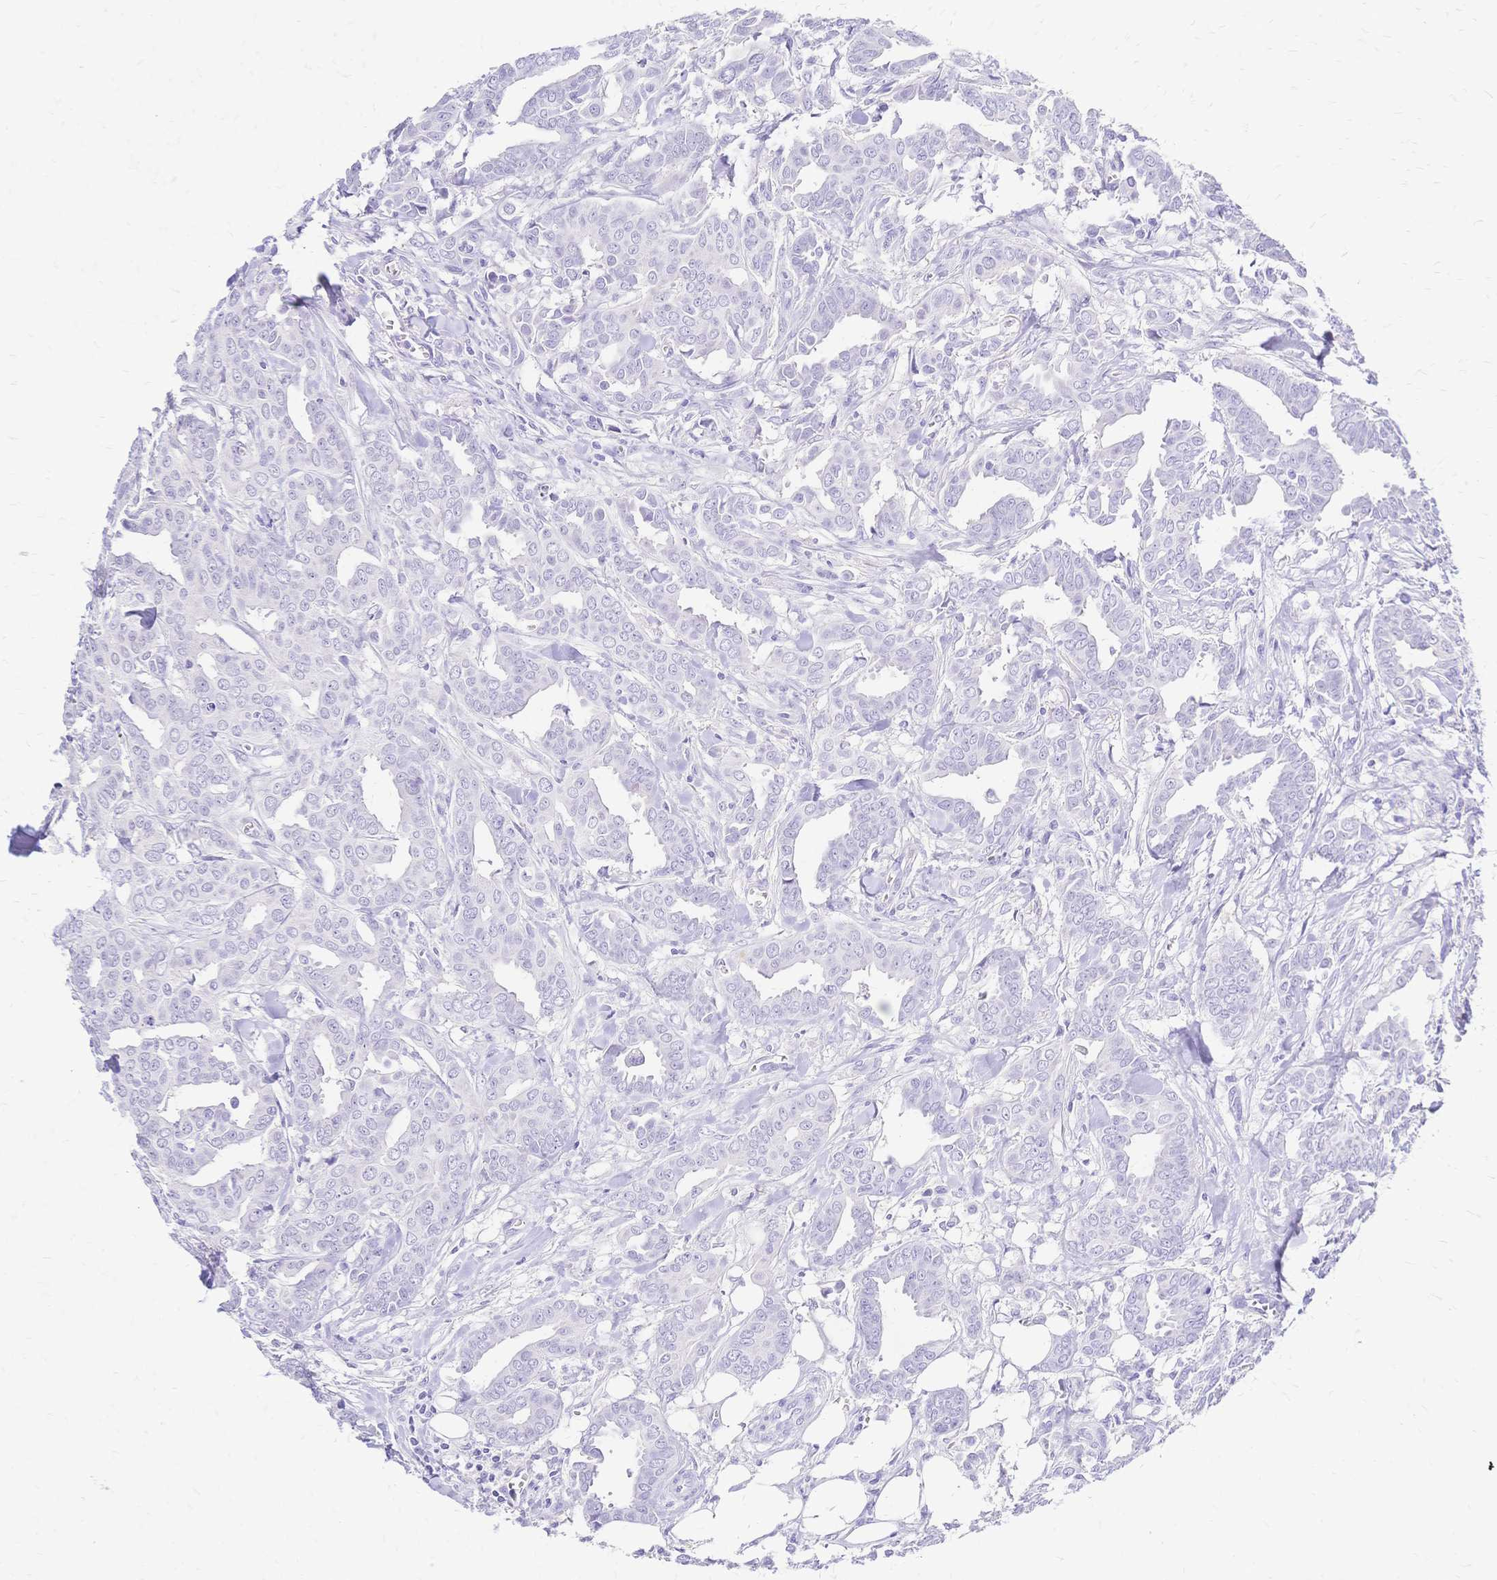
{"staining": {"intensity": "negative", "quantity": "none", "location": "none"}, "tissue": "breast cancer", "cell_type": "Tumor cells", "image_type": "cancer", "snomed": [{"axis": "morphology", "description": "Duct carcinoma"}, {"axis": "topography", "description": "Breast"}], "caption": "High power microscopy histopathology image of an immunohistochemistry (IHC) image of infiltrating ductal carcinoma (breast), revealing no significant expression in tumor cells.", "gene": "FA2H", "patient": {"sex": "female", "age": 45}}